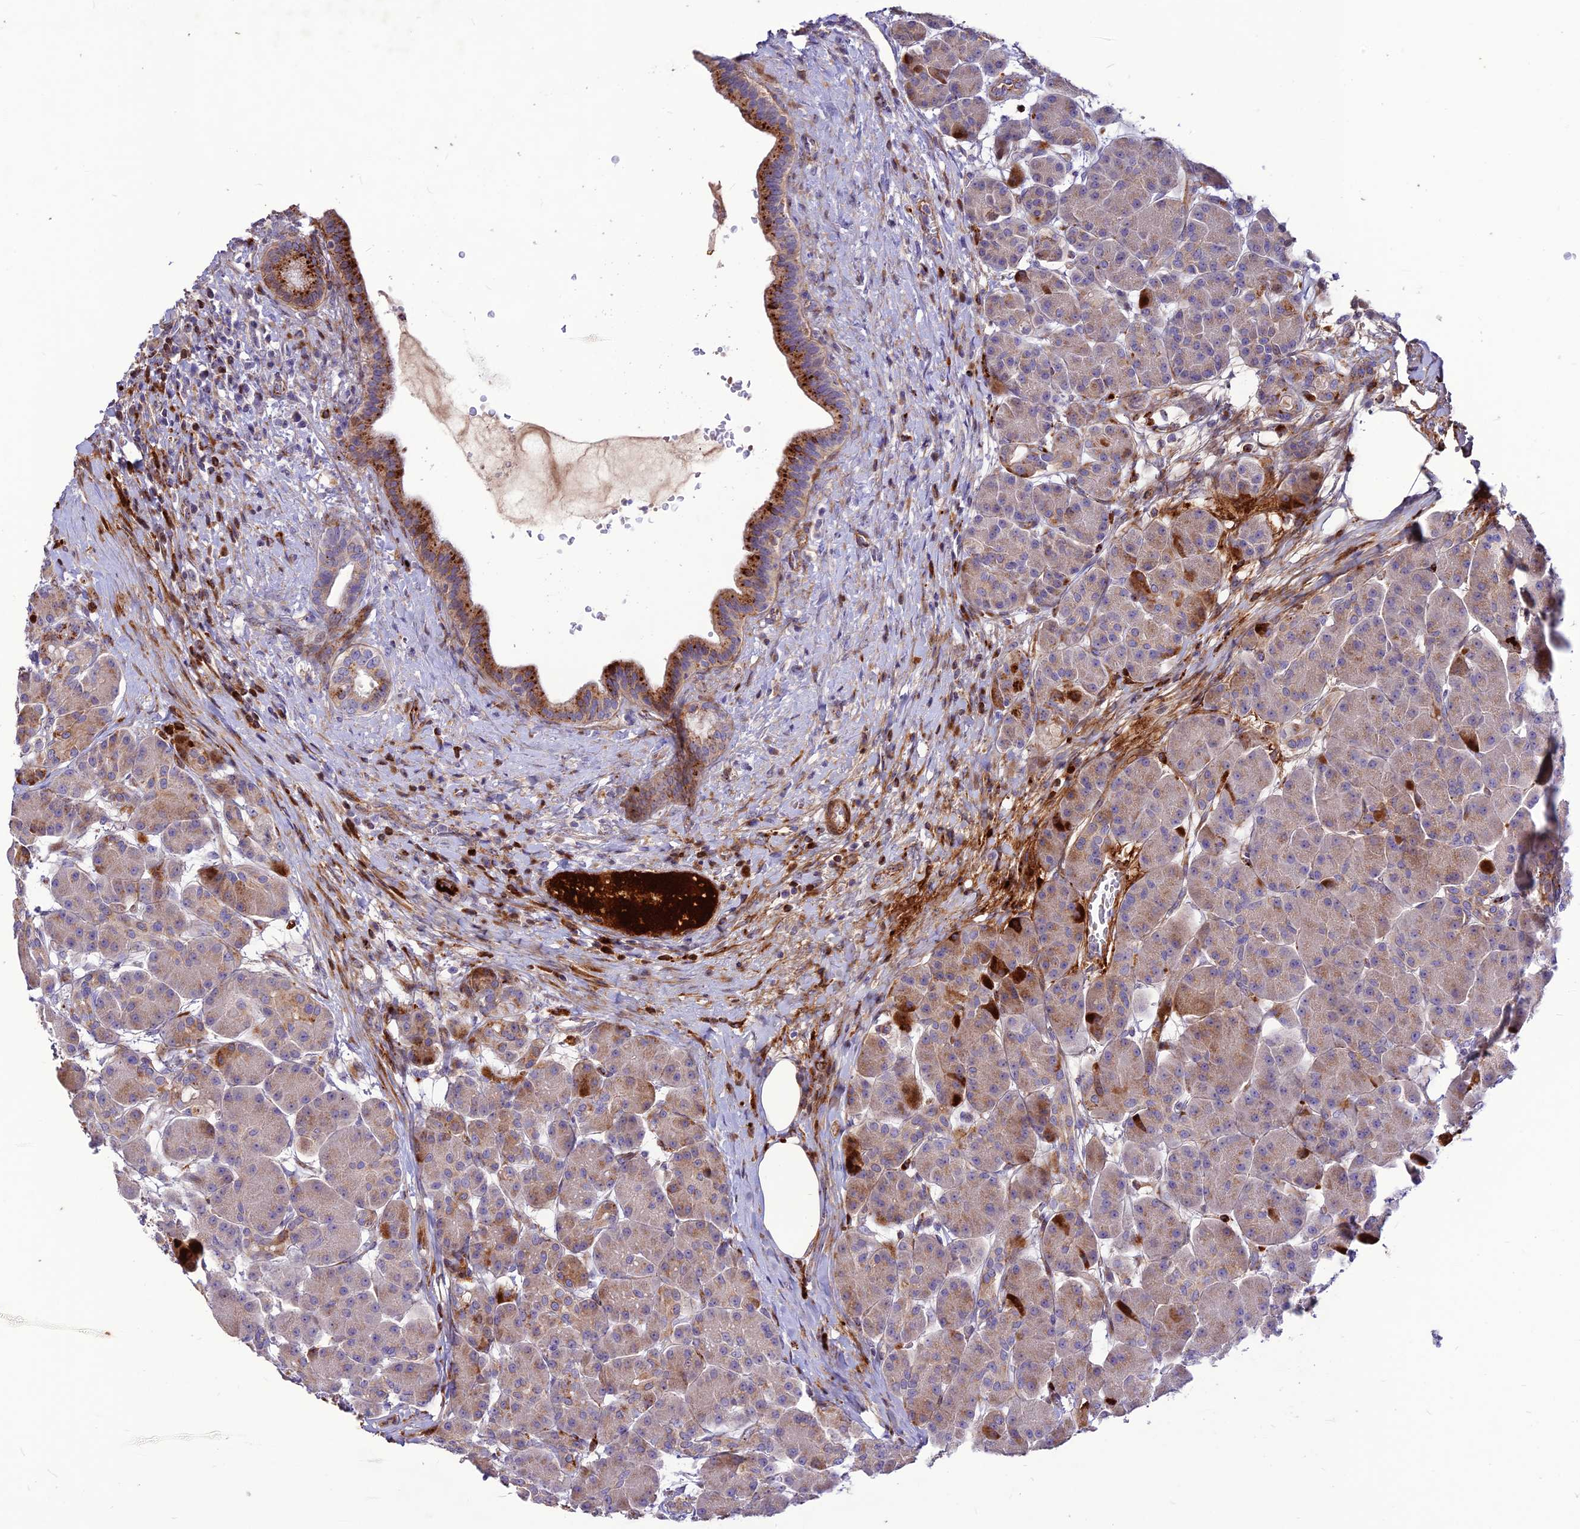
{"staining": {"intensity": "moderate", "quantity": "25%-75%", "location": "cytoplasmic/membranous"}, "tissue": "pancreas", "cell_type": "Exocrine glandular cells", "image_type": "normal", "snomed": [{"axis": "morphology", "description": "Normal tissue, NOS"}, {"axis": "topography", "description": "Pancreas"}], "caption": "IHC staining of unremarkable pancreas, which exhibits medium levels of moderate cytoplasmic/membranous expression in approximately 25%-75% of exocrine glandular cells indicating moderate cytoplasmic/membranous protein staining. The staining was performed using DAB (brown) for protein detection and nuclei were counterstained in hematoxylin (blue).", "gene": "RIMOC1", "patient": {"sex": "male", "age": 63}}